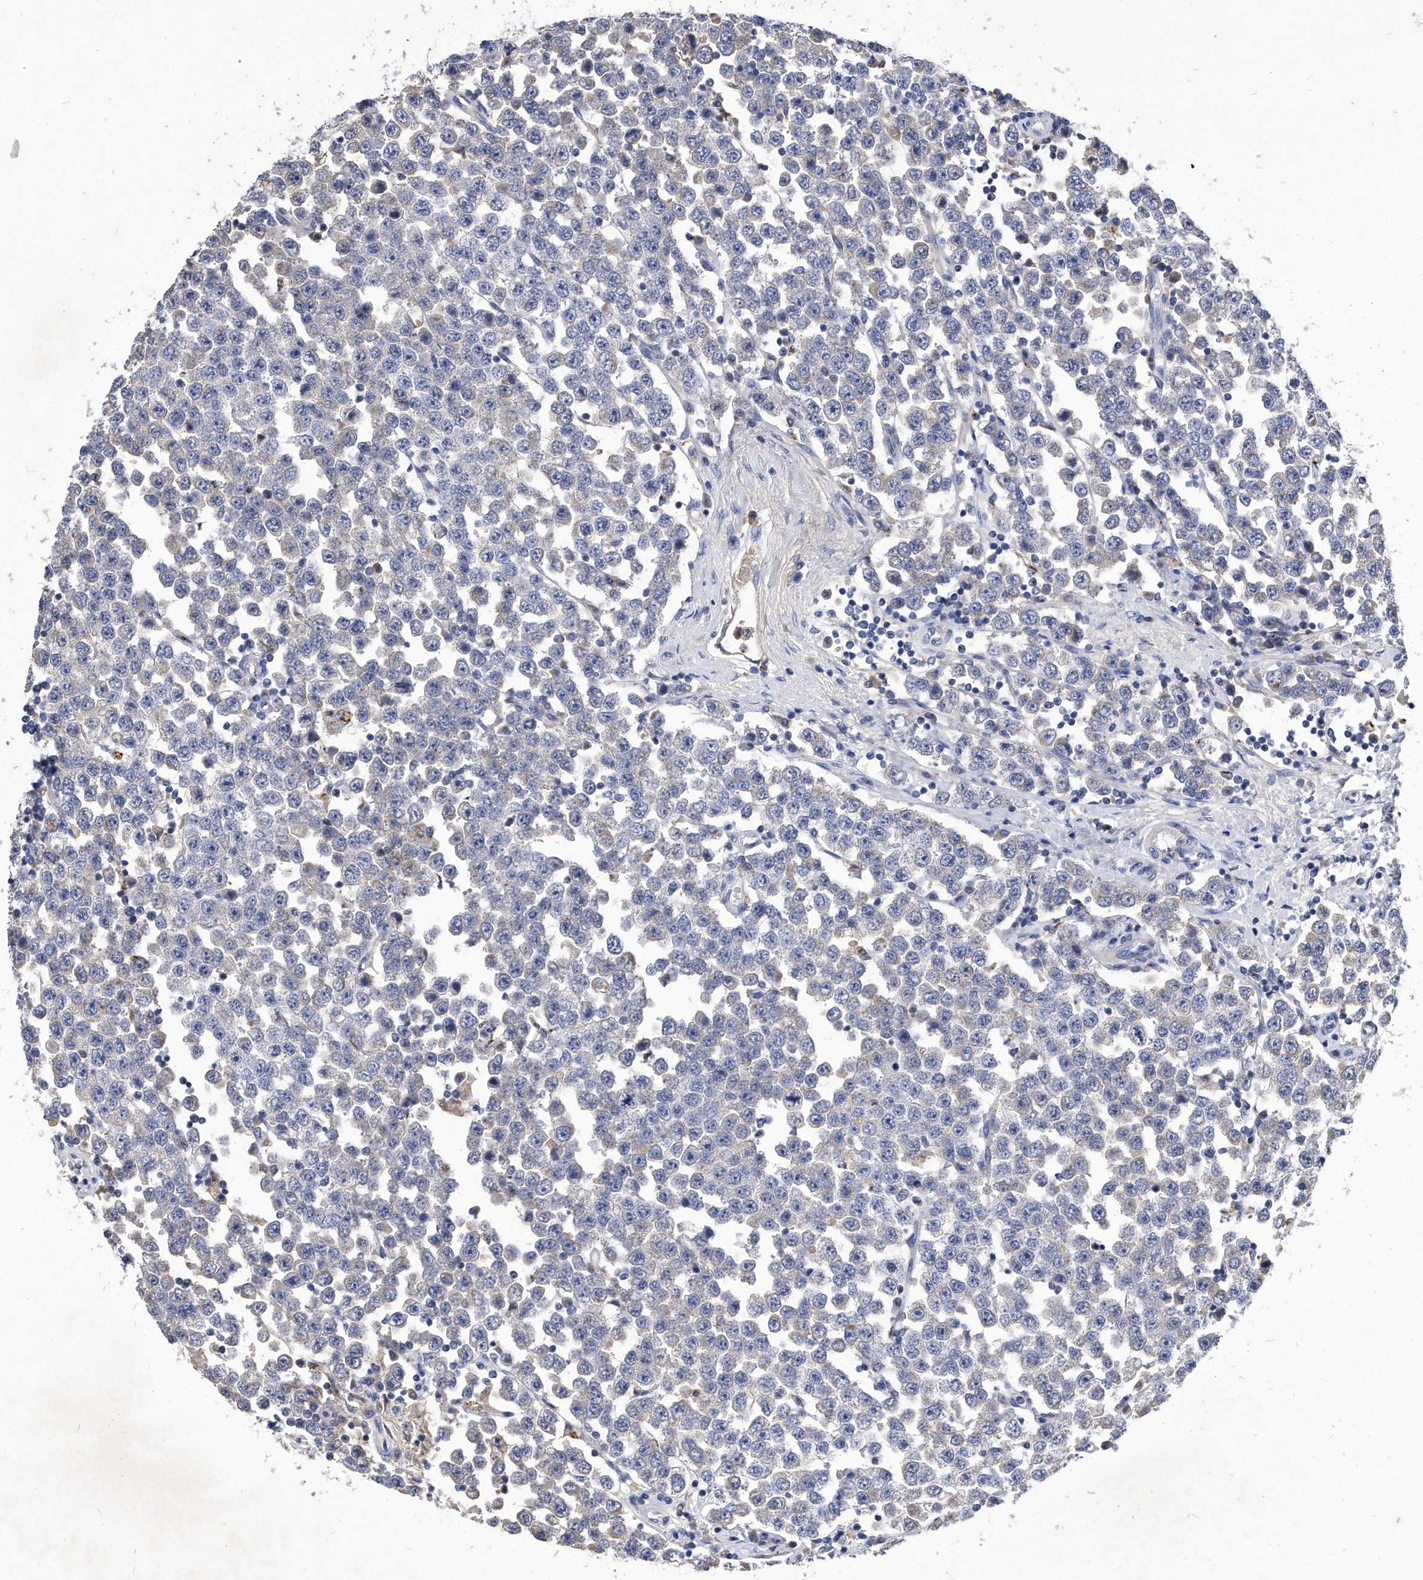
{"staining": {"intensity": "weak", "quantity": "<25%", "location": "cytoplasmic/membranous"}, "tissue": "testis cancer", "cell_type": "Tumor cells", "image_type": "cancer", "snomed": [{"axis": "morphology", "description": "Seminoma, NOS"}, {"axis": "topography", "description": "Testis"}], "caption": "This is a micrograph of immunohistochemistry staining of testis cancer (seminoma), which shows no expression in tumor cells.", "gene": "MGAT4A", "patient": {"sex": "male", "age": 28}}